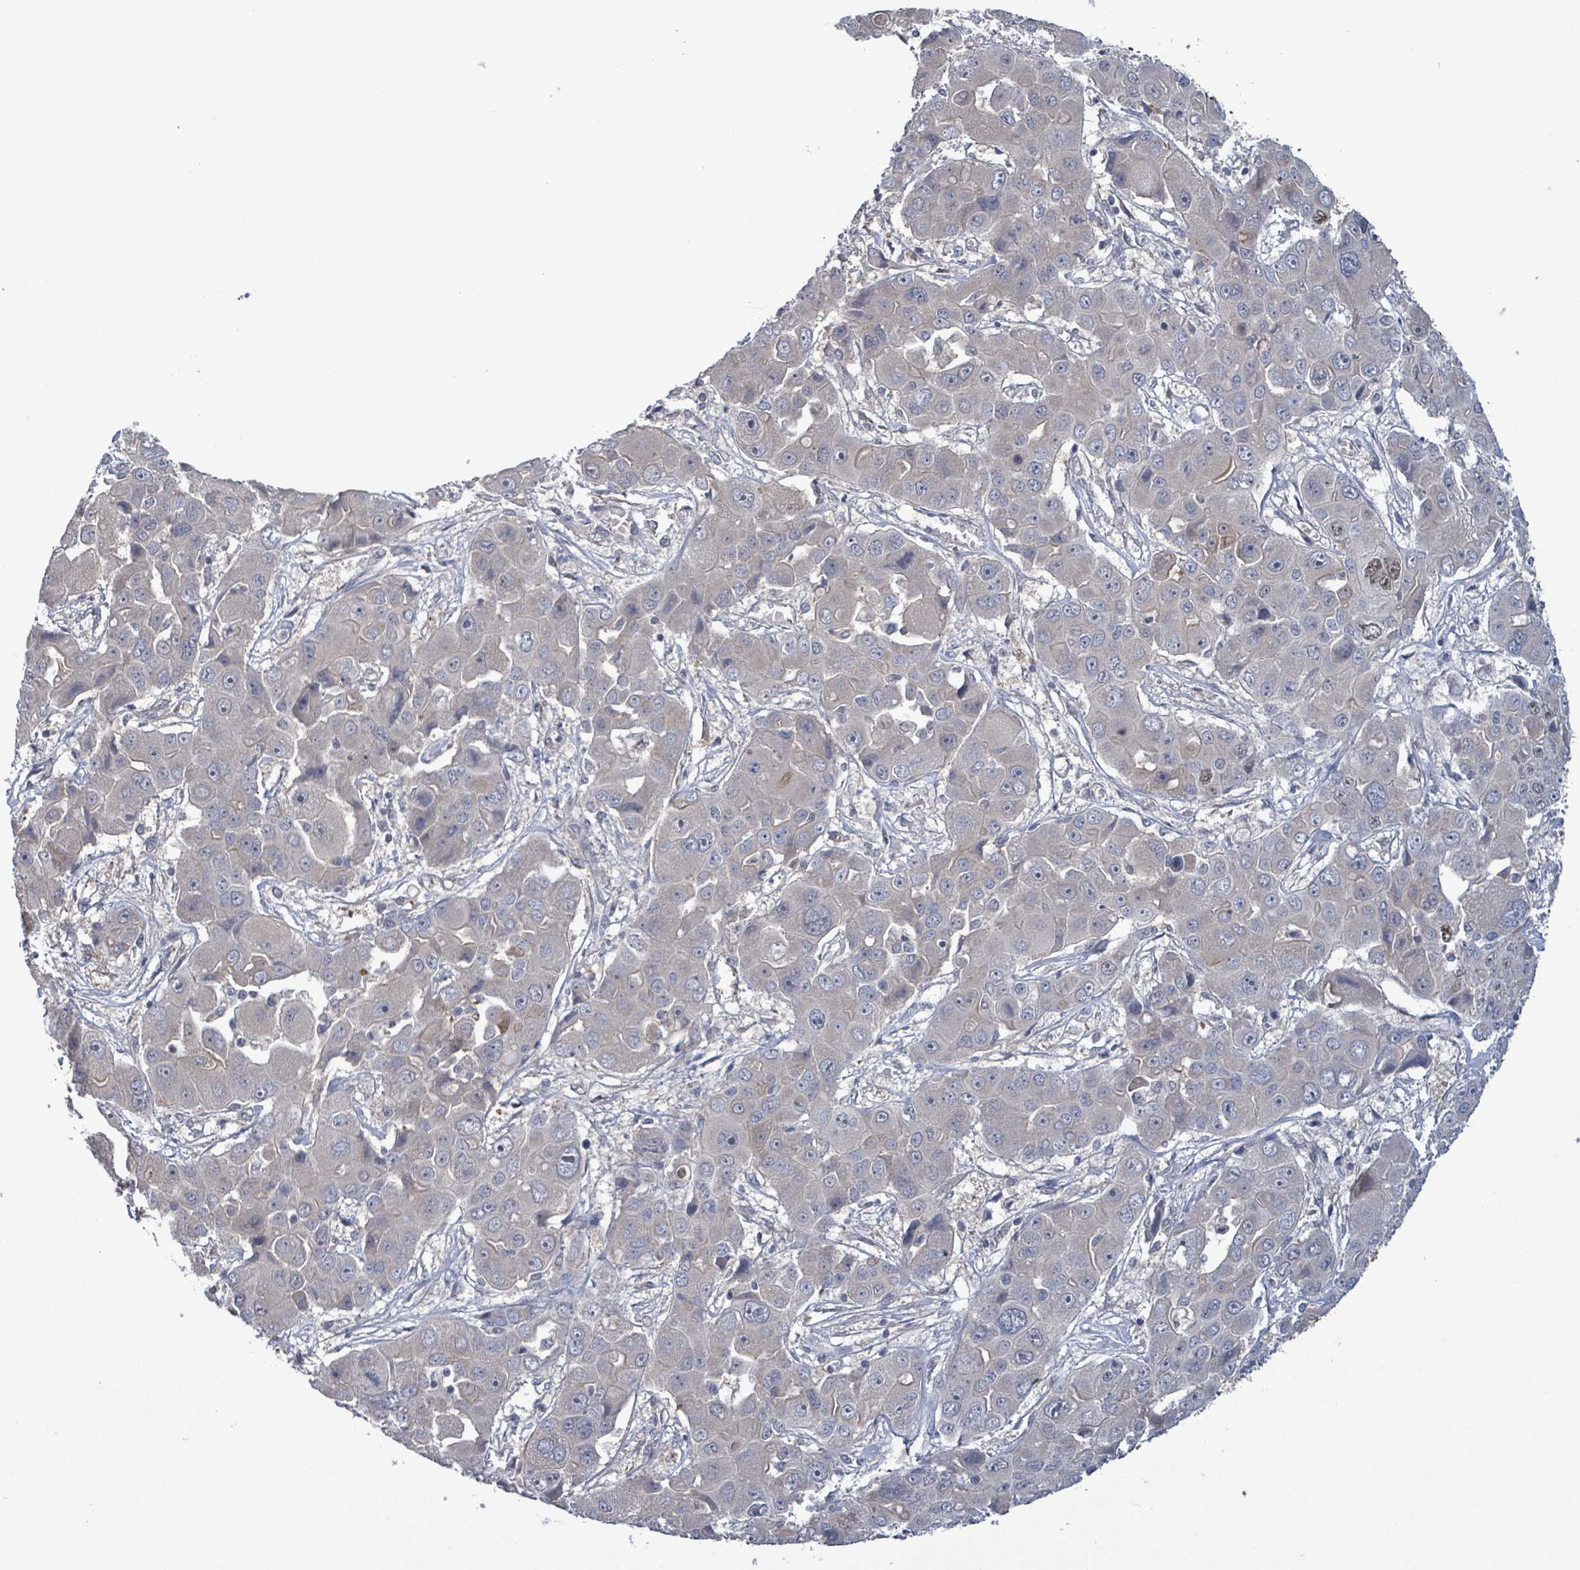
{"staining": {"intensity": "negative", "quantity": "none", "location": "none"}, "tissue": "liver cancer", "cell_type": "Tumor cells", "image_type": "cancer", "snomed": [{"axis": "morphology", "description": "Cholangiocarcinoma"}, {"axis": "topography", "description": "Liver"}], "caption": "Cholangiocarcinoma (liver) was stained to show a protein in brown. There is no significant staining in tumor cells.", "gene": "AMMECR1", "patient": {"sex": "male", "age": 67}}